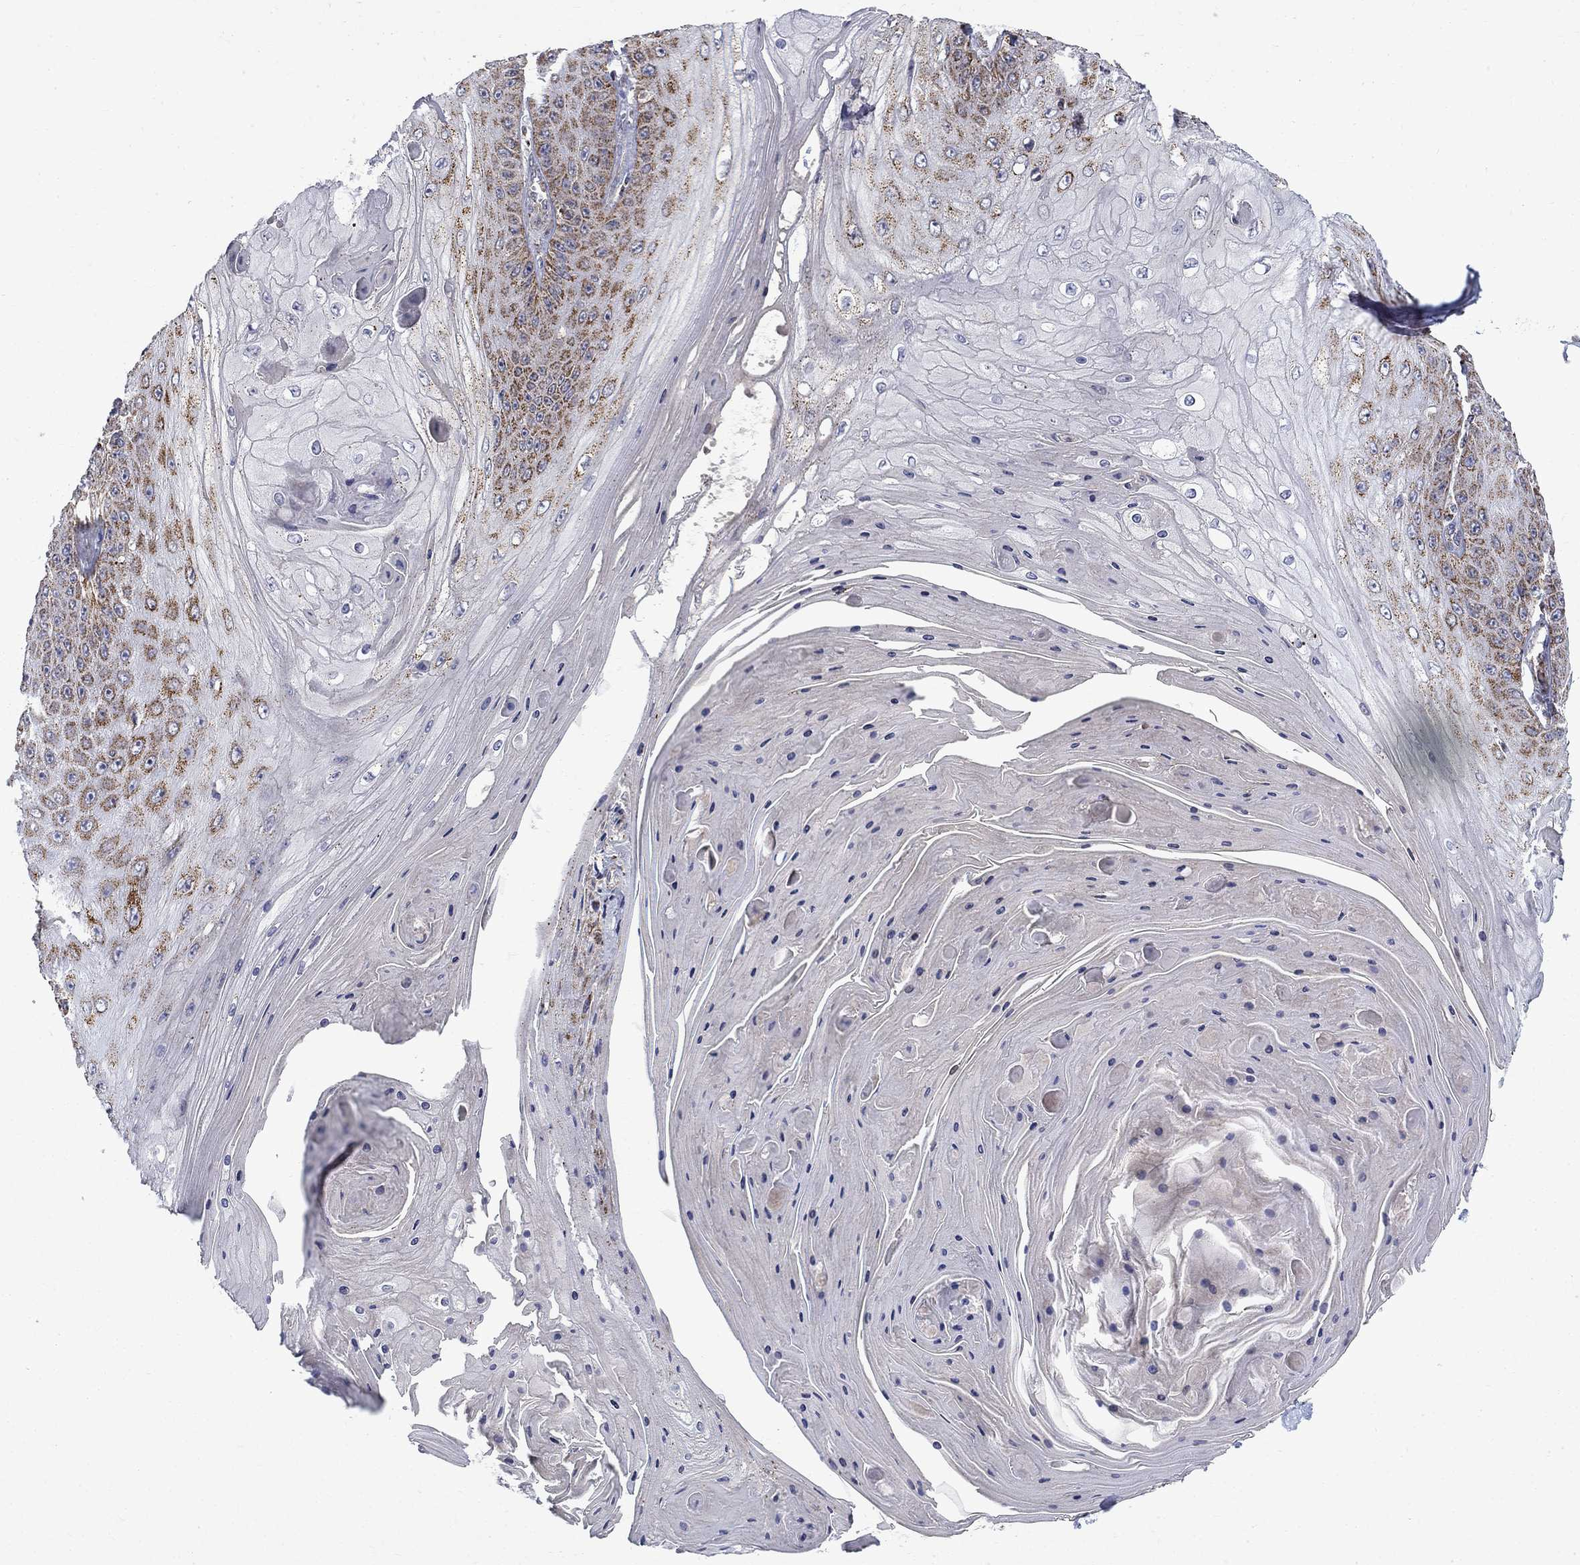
{"staining": {"intensity": "moderate", "quantity": "25%-75%", "location": "cytoplasmic/membranous"}, "tissue": "skin cancer", "cell_type": "Tumor cells", "image_type": "cancer", "snomed": [{"axis": "morphology", "description": "Squamous cell carcinoma, NOS"}, {"axis": "topography", "description": "Skin"}], "caption": "Approximately 25%-75% of tumor cells in skin cancer display moderate cytoplasmic/membranous protein expression as visualized by brown immunohistochemical staining.", "gene": "PCBP3", "patient": {"sex": "male", "age": 70}}